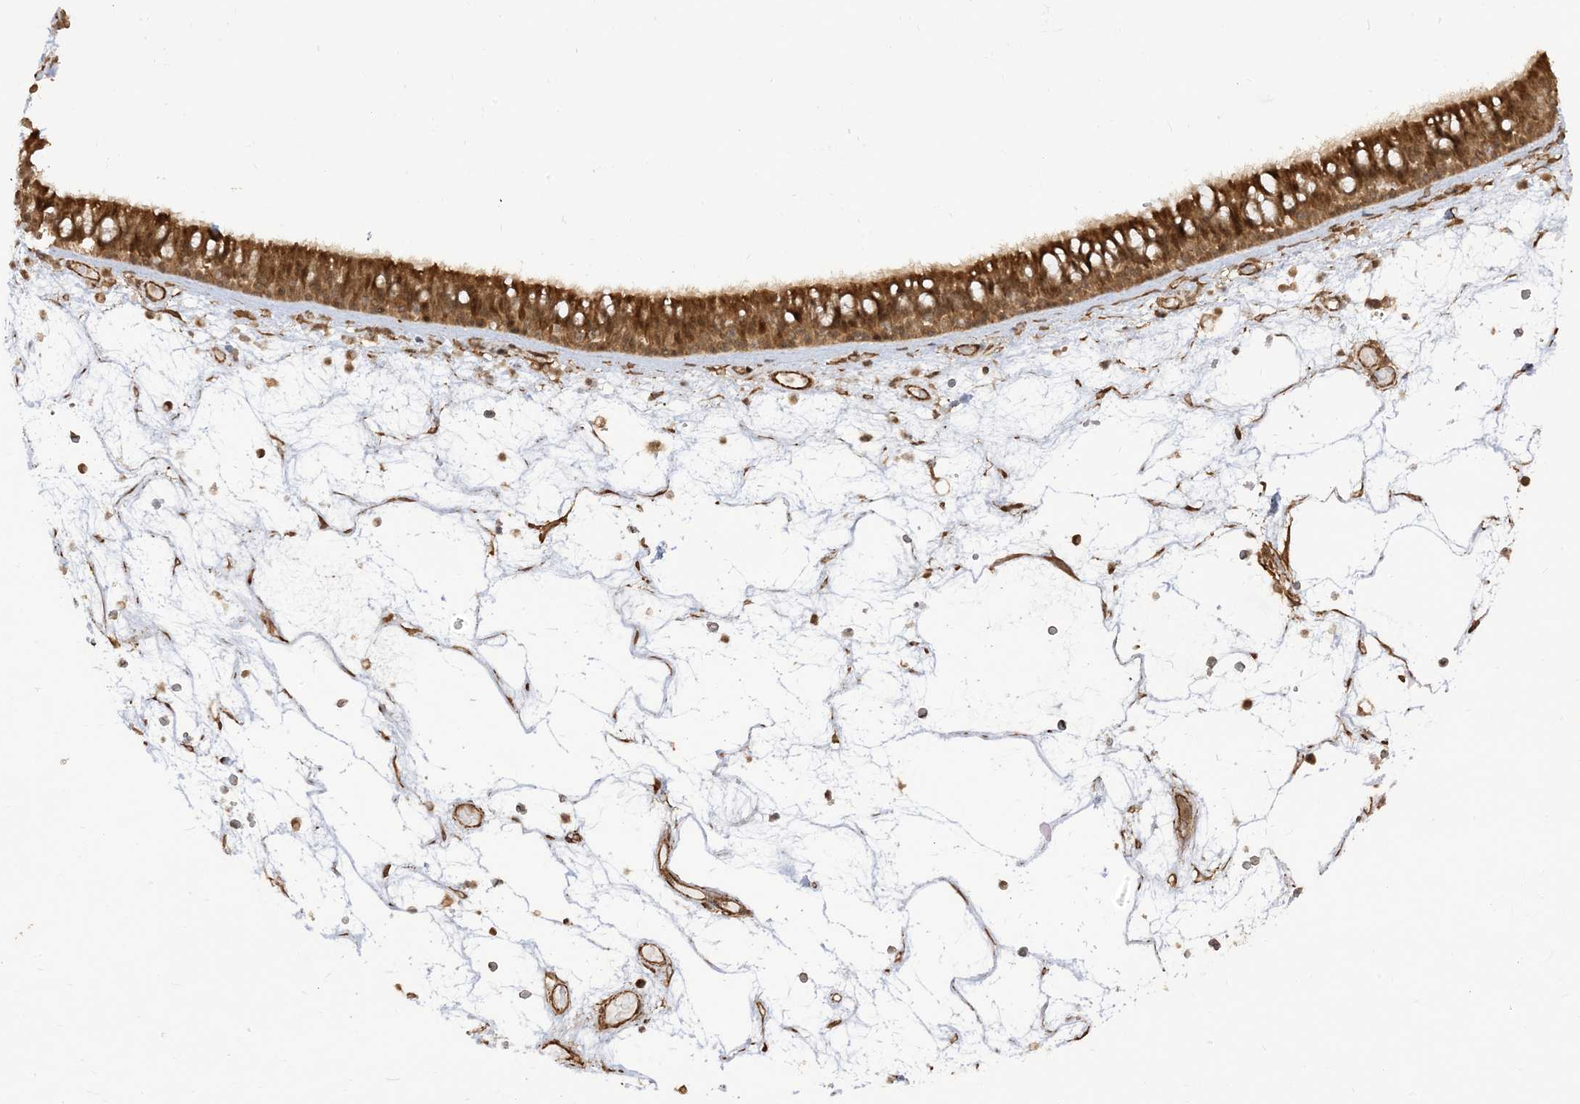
{"staining": {"intensity": "moderate", "quantity": "25%-75%", "location": "cytoplasmic/membranous"}, "tissue": "nasopharynx", "cell_type": "Respiratory epithelial cells", "image_type": "normal", "snomed": [{"axis": "morphology", "description": "Normal tissue, NOS"}, {"axis": "morphology", "description": "Inflammation, NOS"}, {"axis": "morphology", "description": "Malignant melanoma, Metastatic site"}, {"axis": "topography", "description": "Nasopharynx"}], "caption": "Moderate cytoplasmic/membranous staining for a protein is seen in approximately 25%-75% of respiratory epithelial cells of benign nasopharynx using immunohistochemistry.", "gene": "TBCC", "patient": {"sex": "male", "age": 70}}